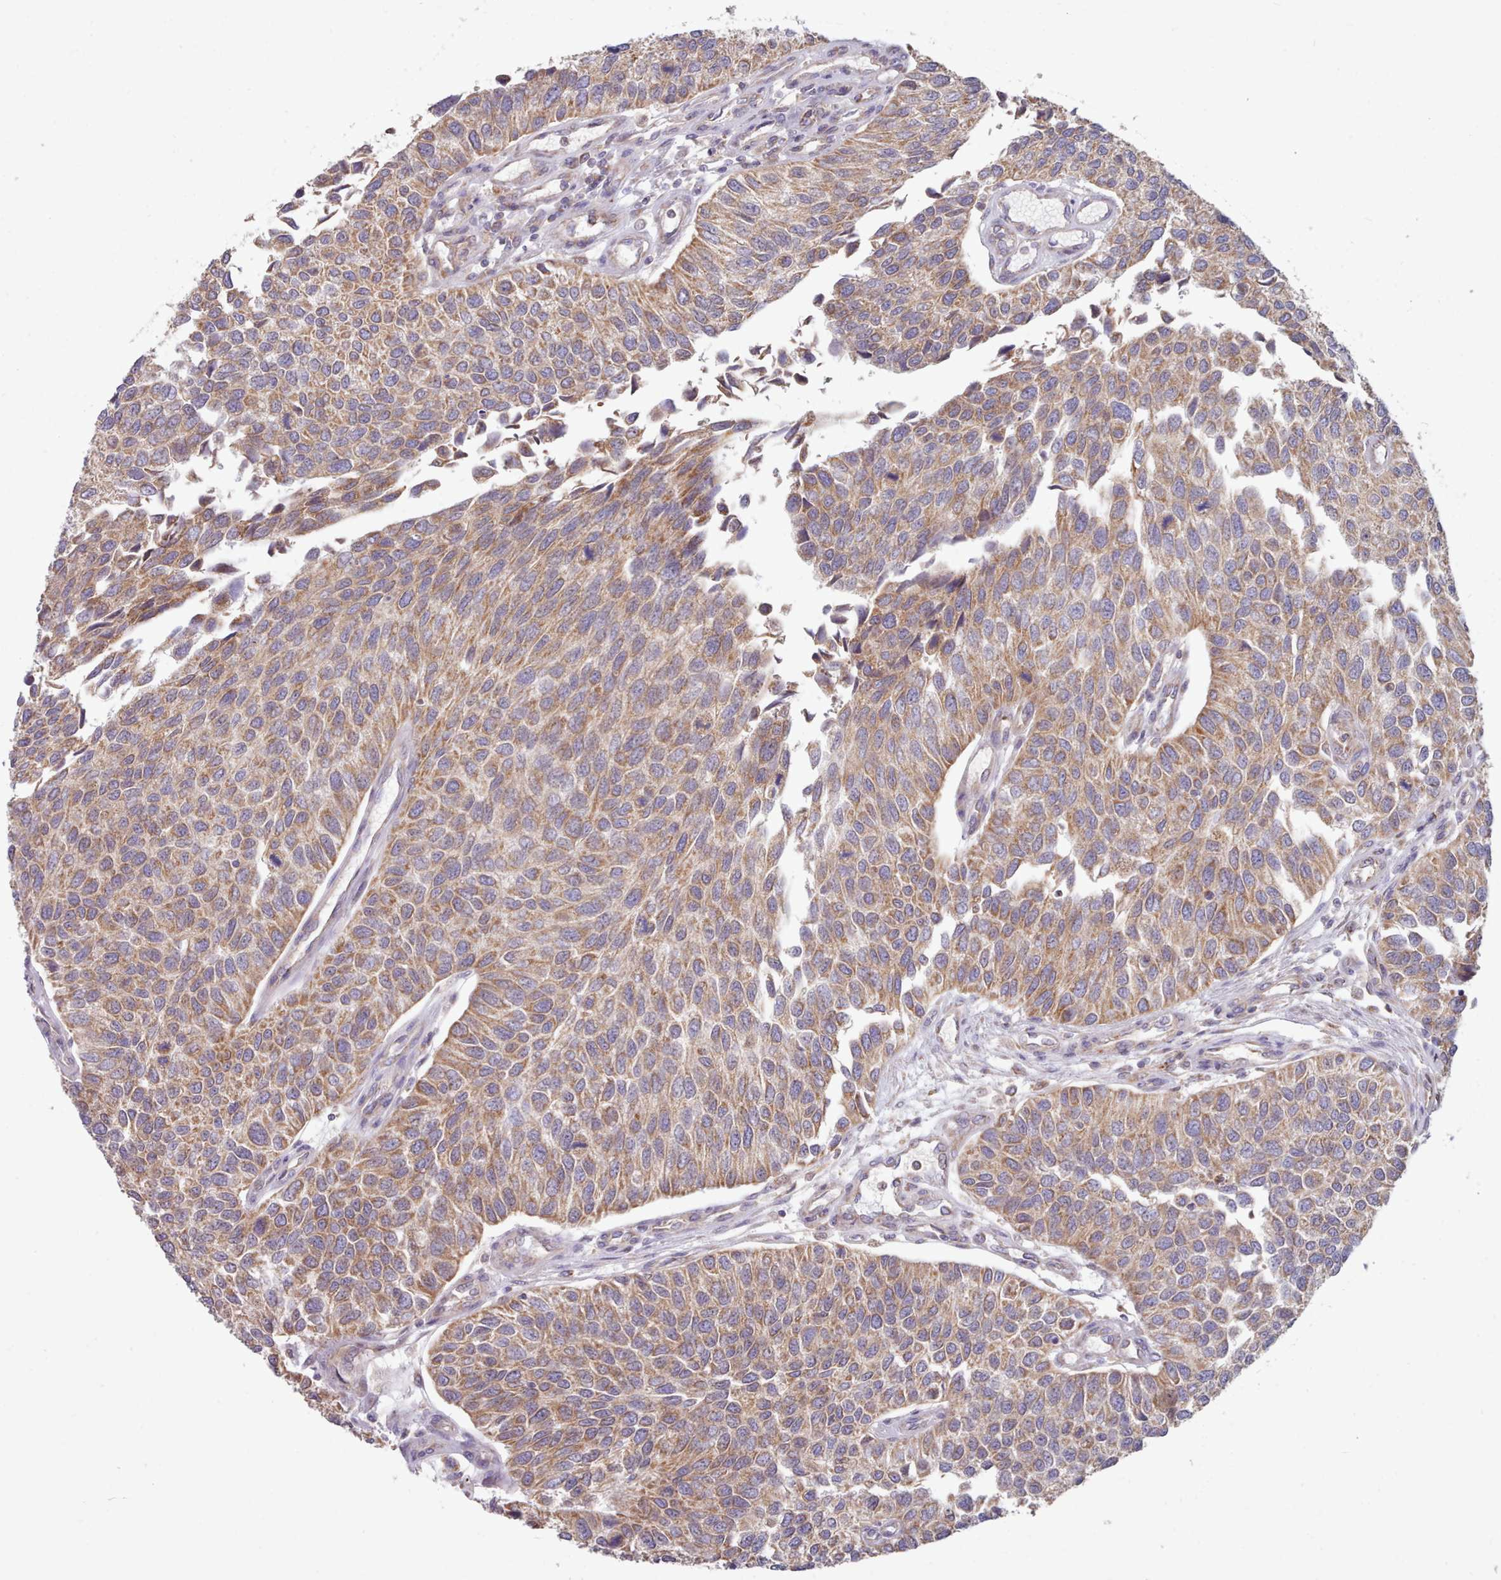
{"staining": {"intensity": "weak", "quantity": "25%-75%", "location": "cytoplasmic/membranous"}, "tissue": "urothelial cancer", "cell_type": "Tumor cells", "image_type": "cancer", "snomed": [{"axis": "morphology", "description": "Urothelial carcinoma, NOS"}, {"axis": "topography", "description": "Urinary bladder"}], "caption": "A photomicrograph showing weak cytoplasmic/membranous expression in about 25%-75% of tumor cells in transitional cell carcinoma, as visualized by brown immunohistochemical staining.", "gene": "HSDL2", "patient": {"sex": "male", "age": 55}}